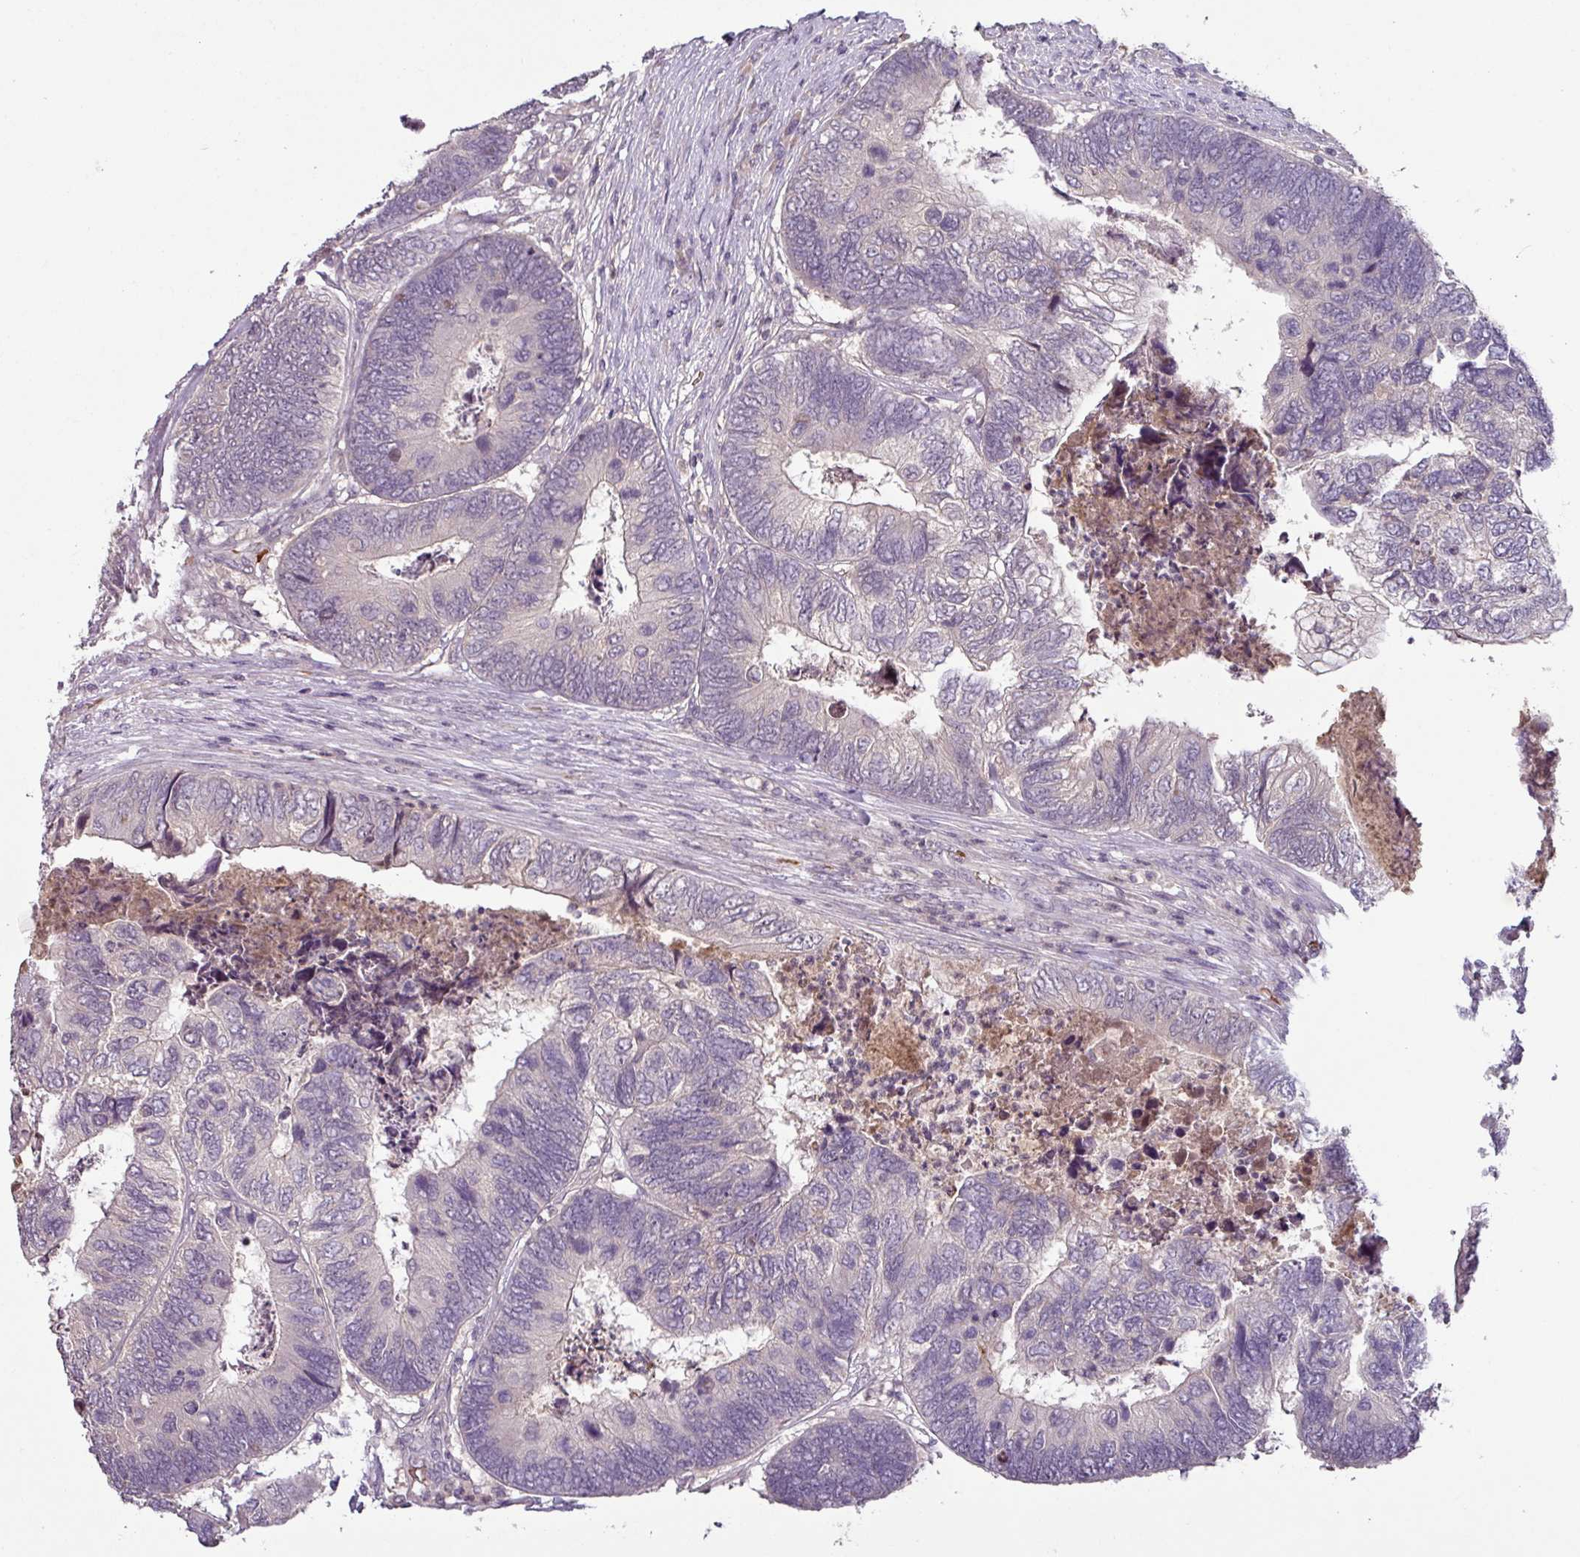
{"staining": {"intensity": "negative", "quantity": "none", "location": "none"}, "tissue": "colorectal cancer", "cell_type": "Tumor cells", "image_type": "cancer", "snomed": [{"axis": "morphology", "description": "Adenocarcinoma, NOS"}, {"axis": "topography", "description": "Colon"}], "caption": "There is no significant staining in tumor cells of adenocarcinoma (colorectal). (DAB IHC with hematoxylin counter stain).", "gene": "SLC5A10", "patient": {"sex": "female", "age": 67}}